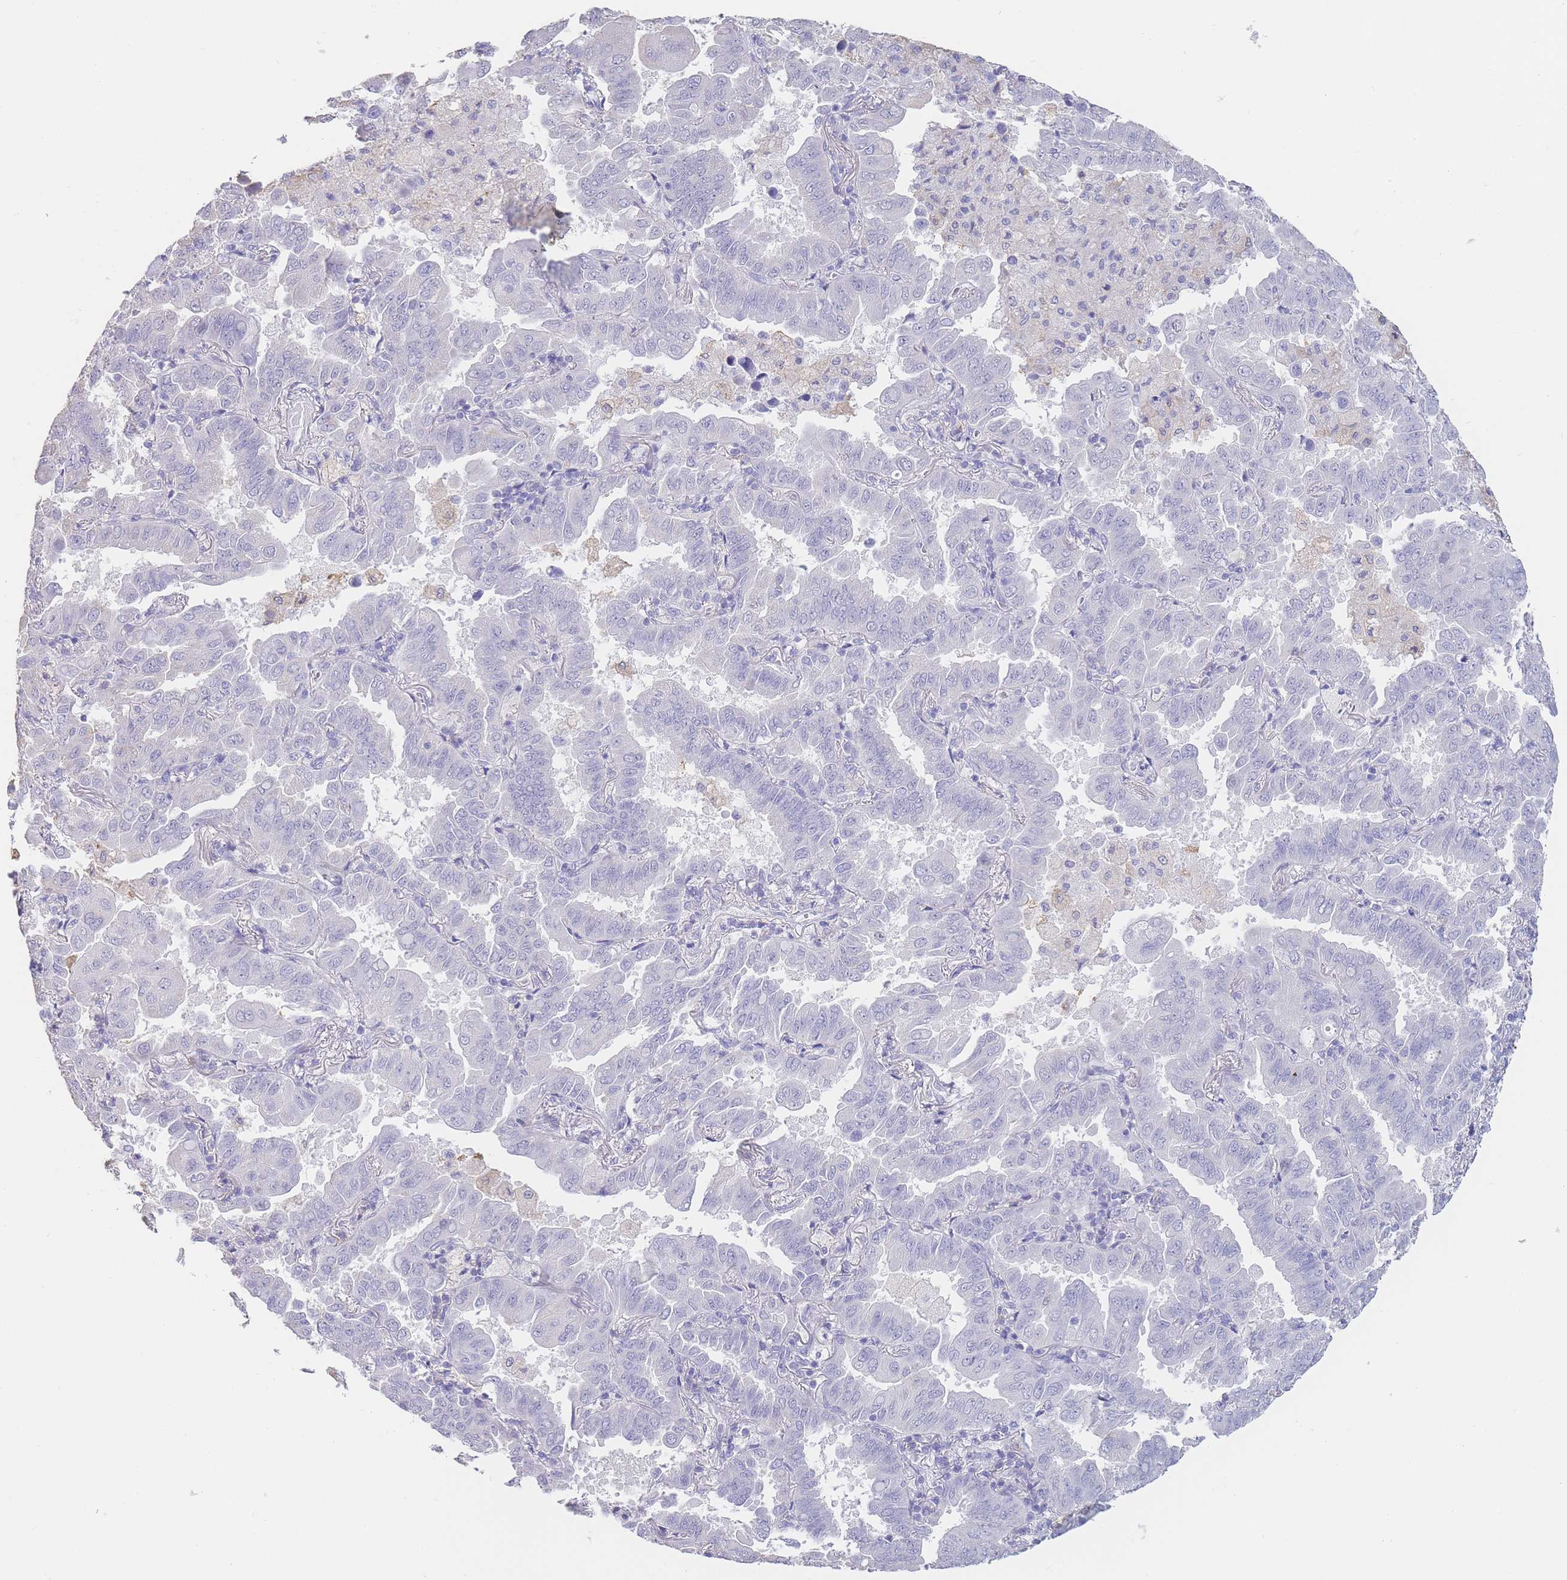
{"staining": {"intensity": "negative", "quantity": "none", "location": "none"}, "tissue": "lung cancer", "cell_type": "Tumor cells", "image_type": "cancer", "snomed": [{"axis": "morphology", "description": "Adenocarcinoma, NOS"}, {"axis": "topography", "description": "Lung"}], "caption": "The IHC photomicrograph has no significant staining in tumor cells of lung cancer tissue.", "gene": "CD37", "patient": {"sex": "male", "age": 64}}